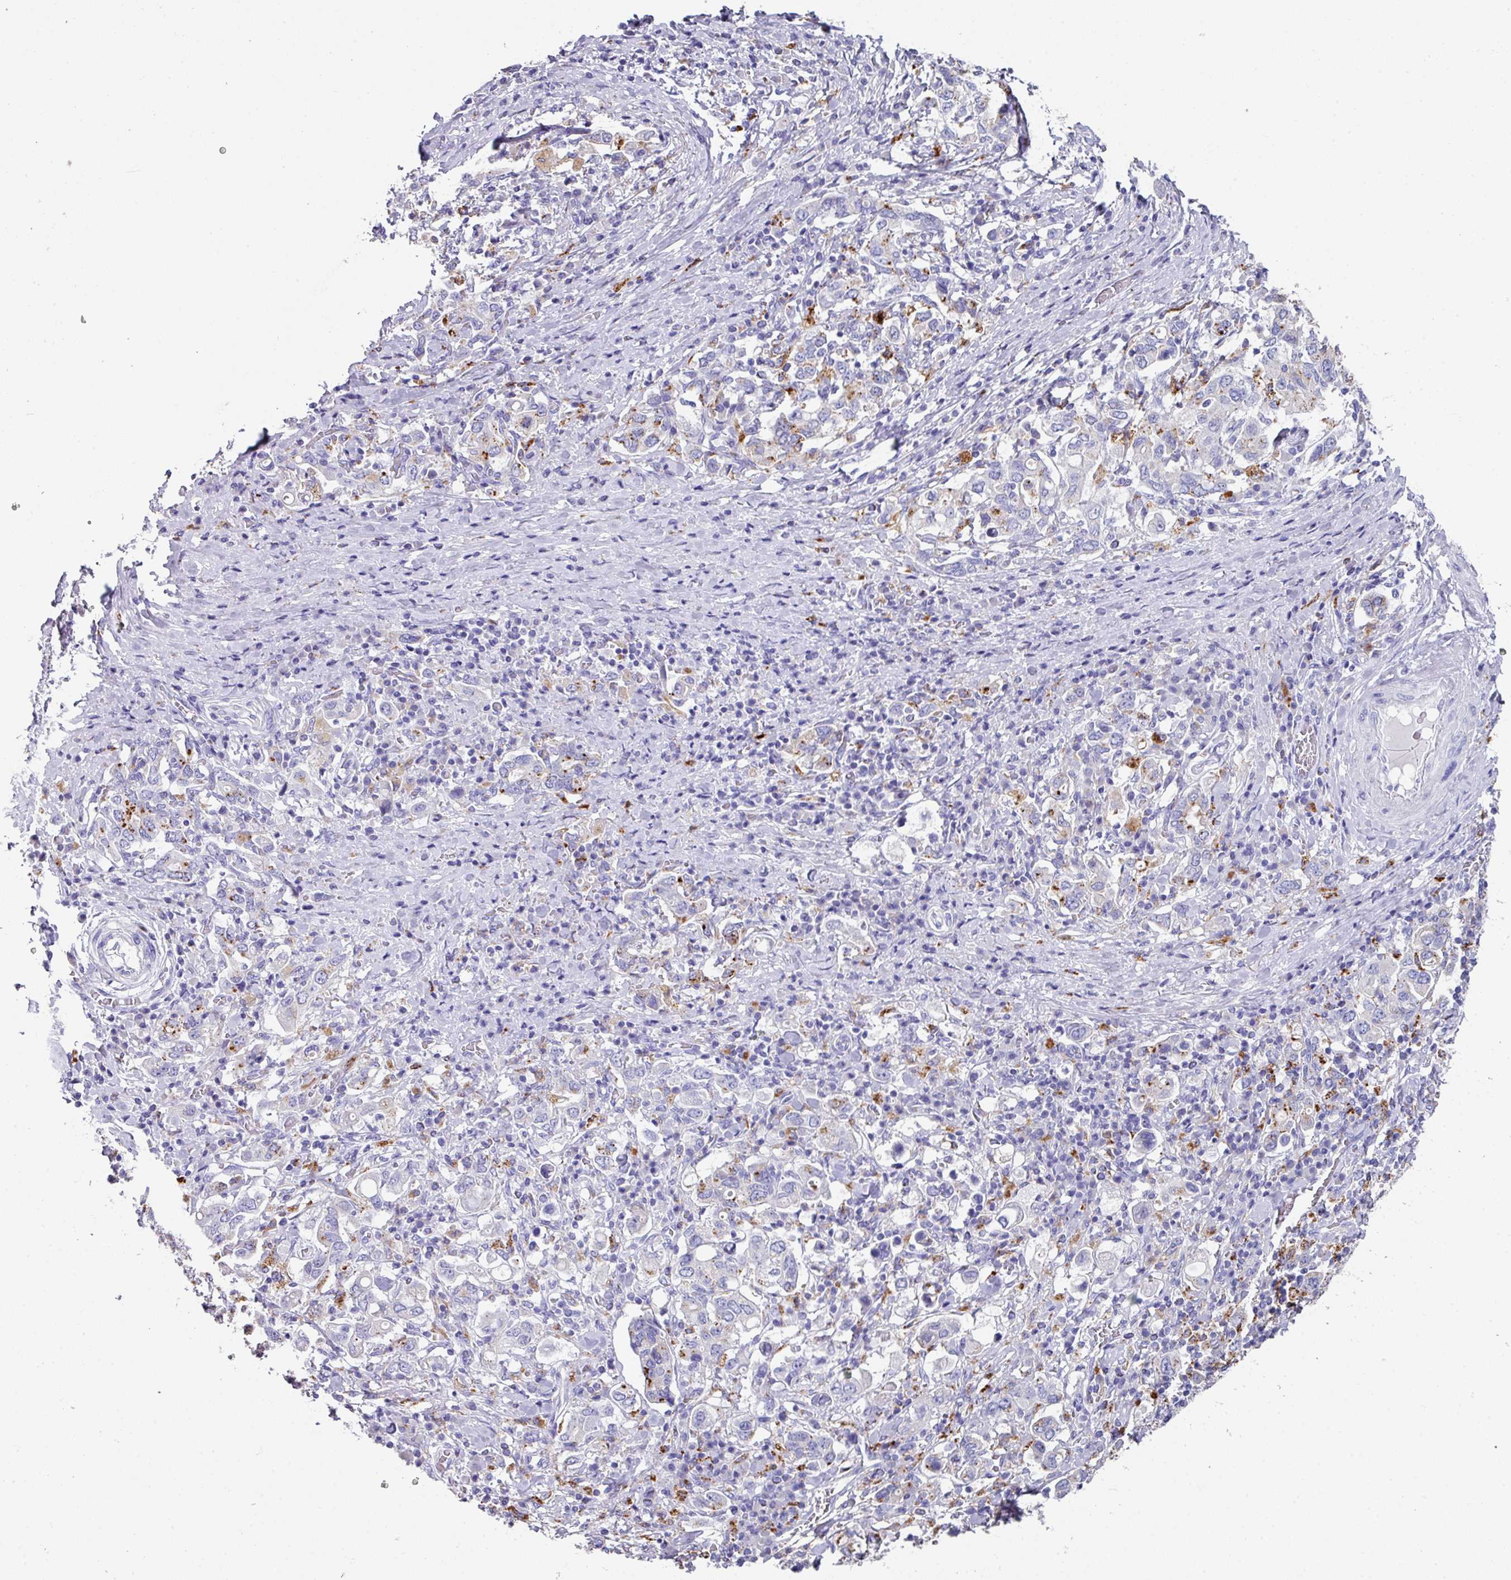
{"staining": {"intensity": "moderate", "quantity": "<25%", "location": "cytoplasmic/membranous"}, "tissue": "stomach cancer", "cell_type": "Tumor cells", "image_type": "cancer", "snomed": [{"axis": "morphology", "description": "Adenocarcinoma, NOS"}, {"axis": "topography", "description": "Stomach, upper"}, {"axis": "topography", "description": "Stomach"}], "caption": "The micrograph displays a brown stain indicating the presence of a protein in the cytoplasmic/membranous of tumor cells in stomach adenocarcinoma. The protein is stained brown, and the nuclei are stained in blue (DAB IHC with brightfield microscopy, high magnification).", "gene": "CPVL", "patient": {"sex": "male", "age": 62}}